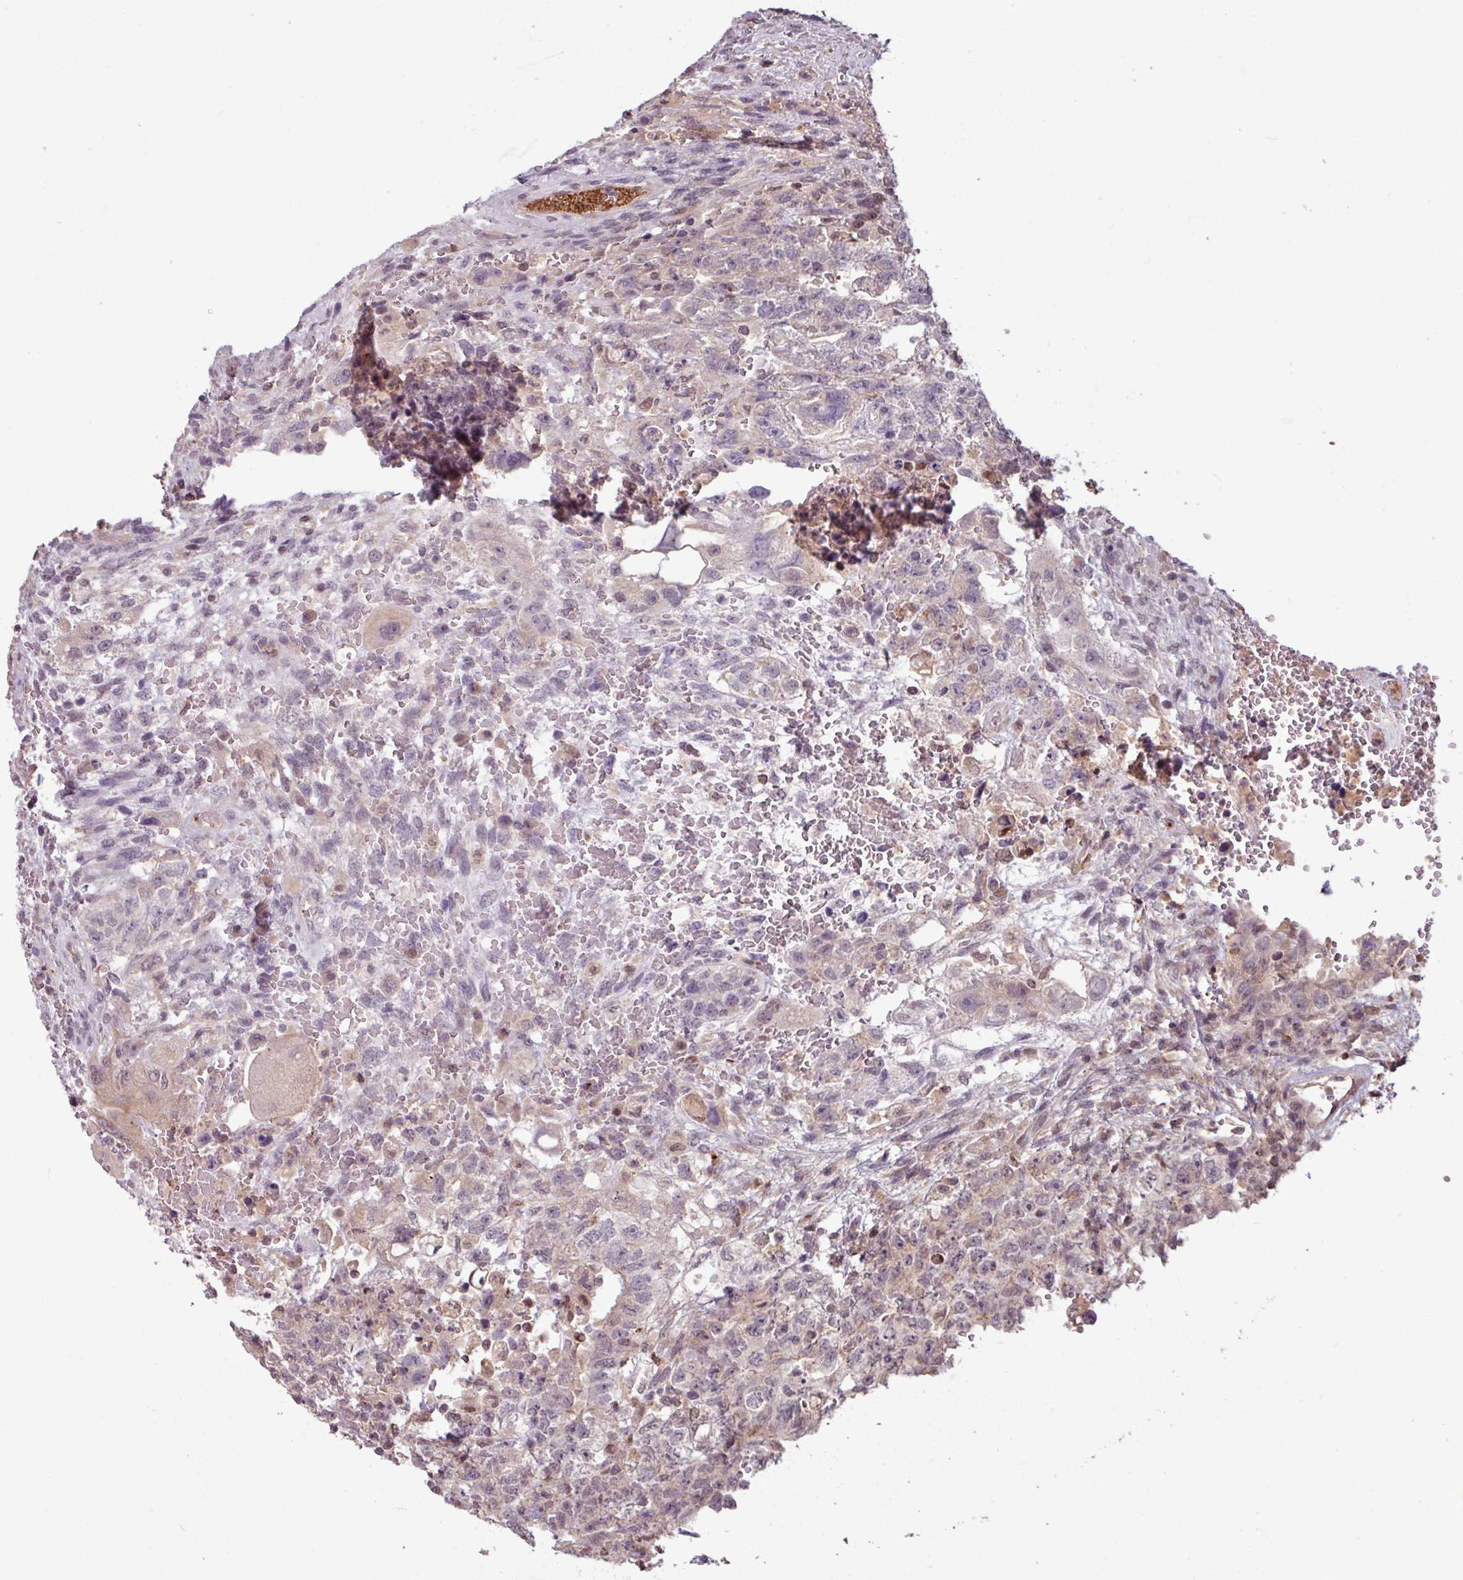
{"staining": {"intensity": "weak", "quantity": "<25%", "location": "cytoplasmic/membranous,nuclear"}, "tissue": "testis cancer", "cell_type": "Tumor cells", "image_type": "cancer", "snomed": [{"axis": "morphology", "description": "Carcinoma, Embryonal, NOS"}, {"axis": "topography", "description": "Testis"}], "caption": "Testis embryonal carcinoma was stained to show a protein in brown. There is no significant staining in tumor cells.", "gene": "OR6B1", "patient": {"sex": "male", "age": 26}}